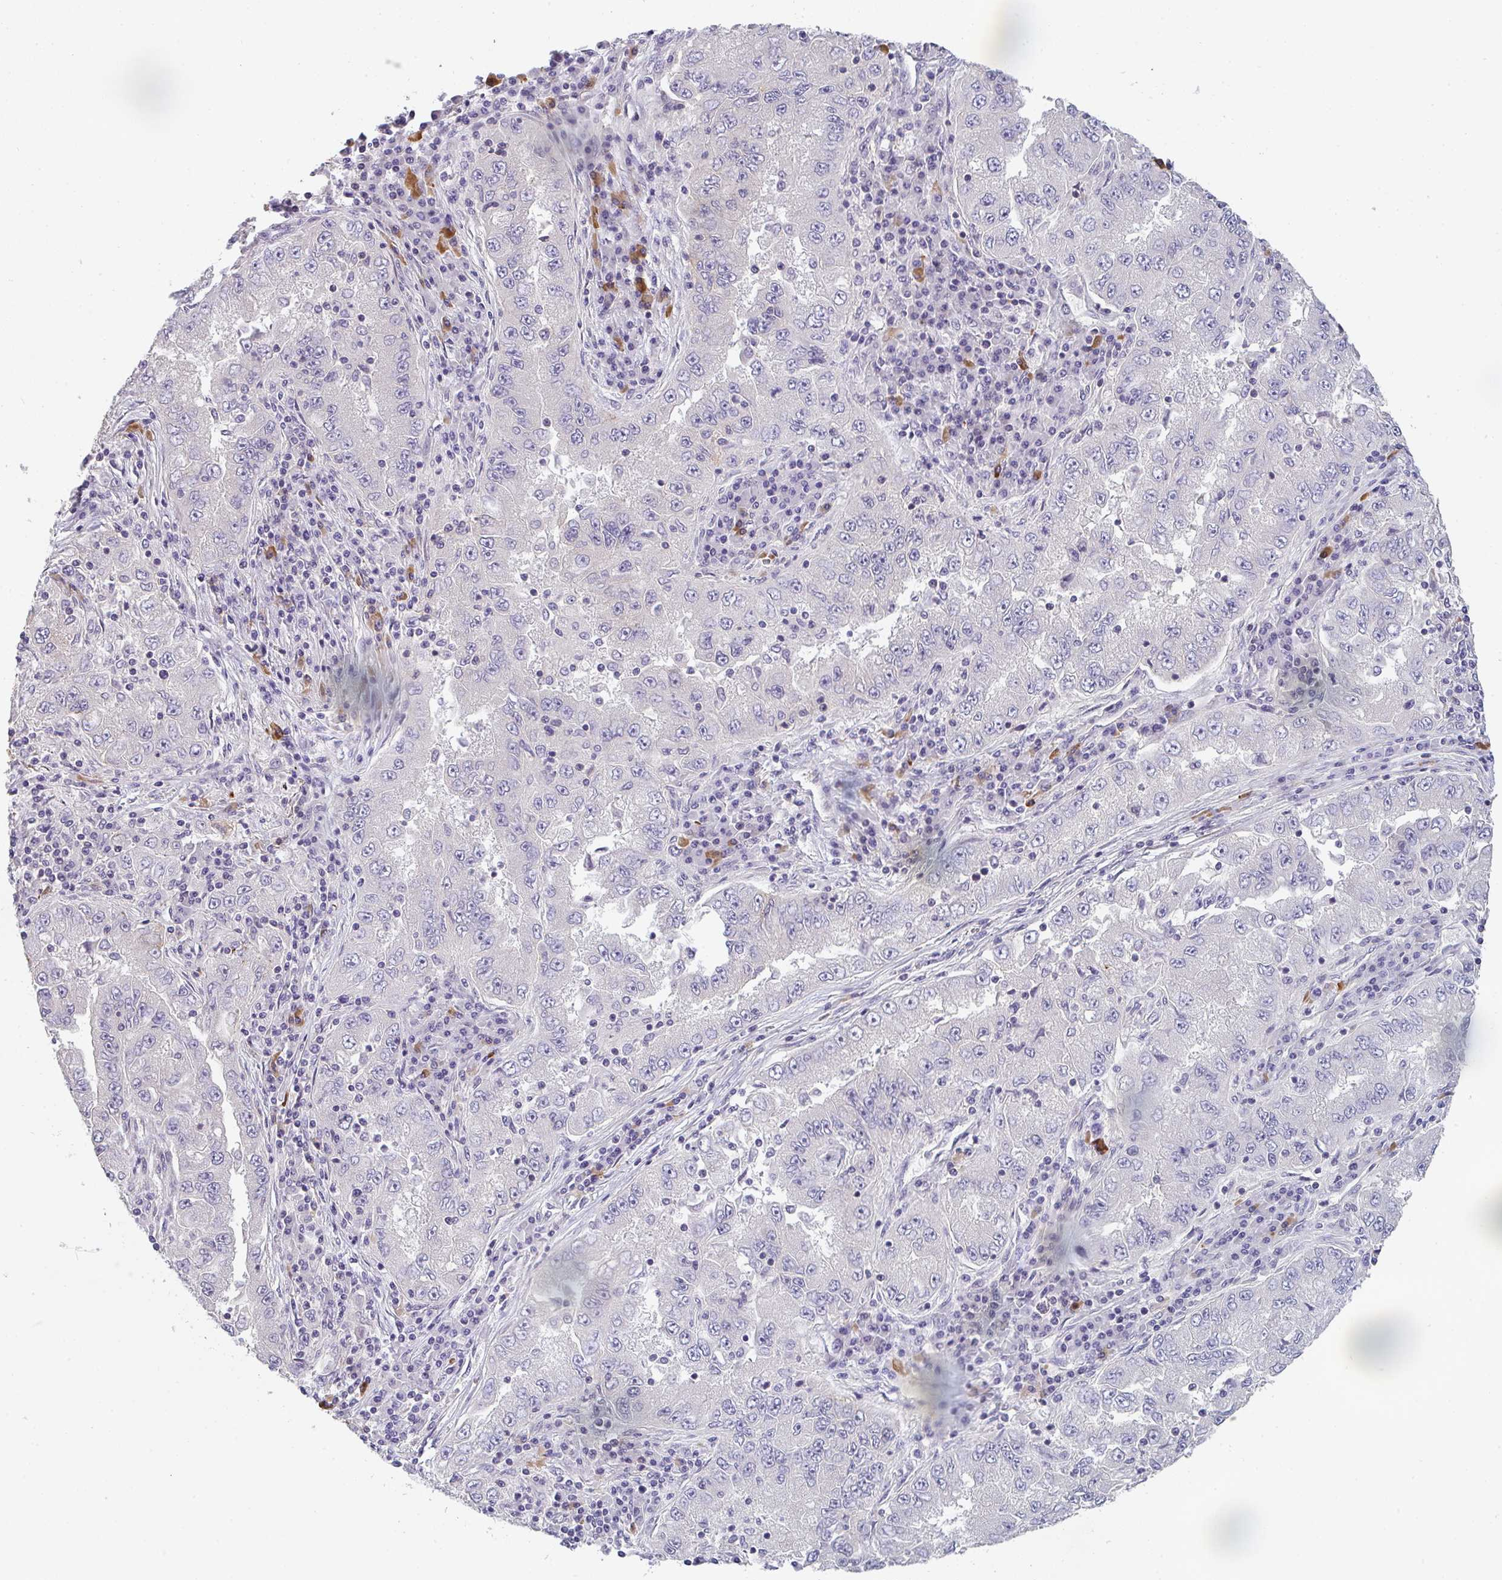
{"staining": {"intensity": "negative", "quantity": "none", "location": "none"}, "tissue": "lung cancer", "cell_type": "Tumor cells", "image_type": "cancer", "snomed": [{"axis": "morphology", "description": "Adenocarcinoma, NOS"}, {"axis": "morphology", "description": "Adenocarcinoma primary or metastatic"}, {"axis": "topography", "description": "Lung"}], "caption": "Photomicrograph shows no protein staining in tumor cells of lung cancer (adenocarcinoma primary or metastatic) tissue.", "gene": "TNFRSF10A", "patient": {"sex": "male", "age": 74}}